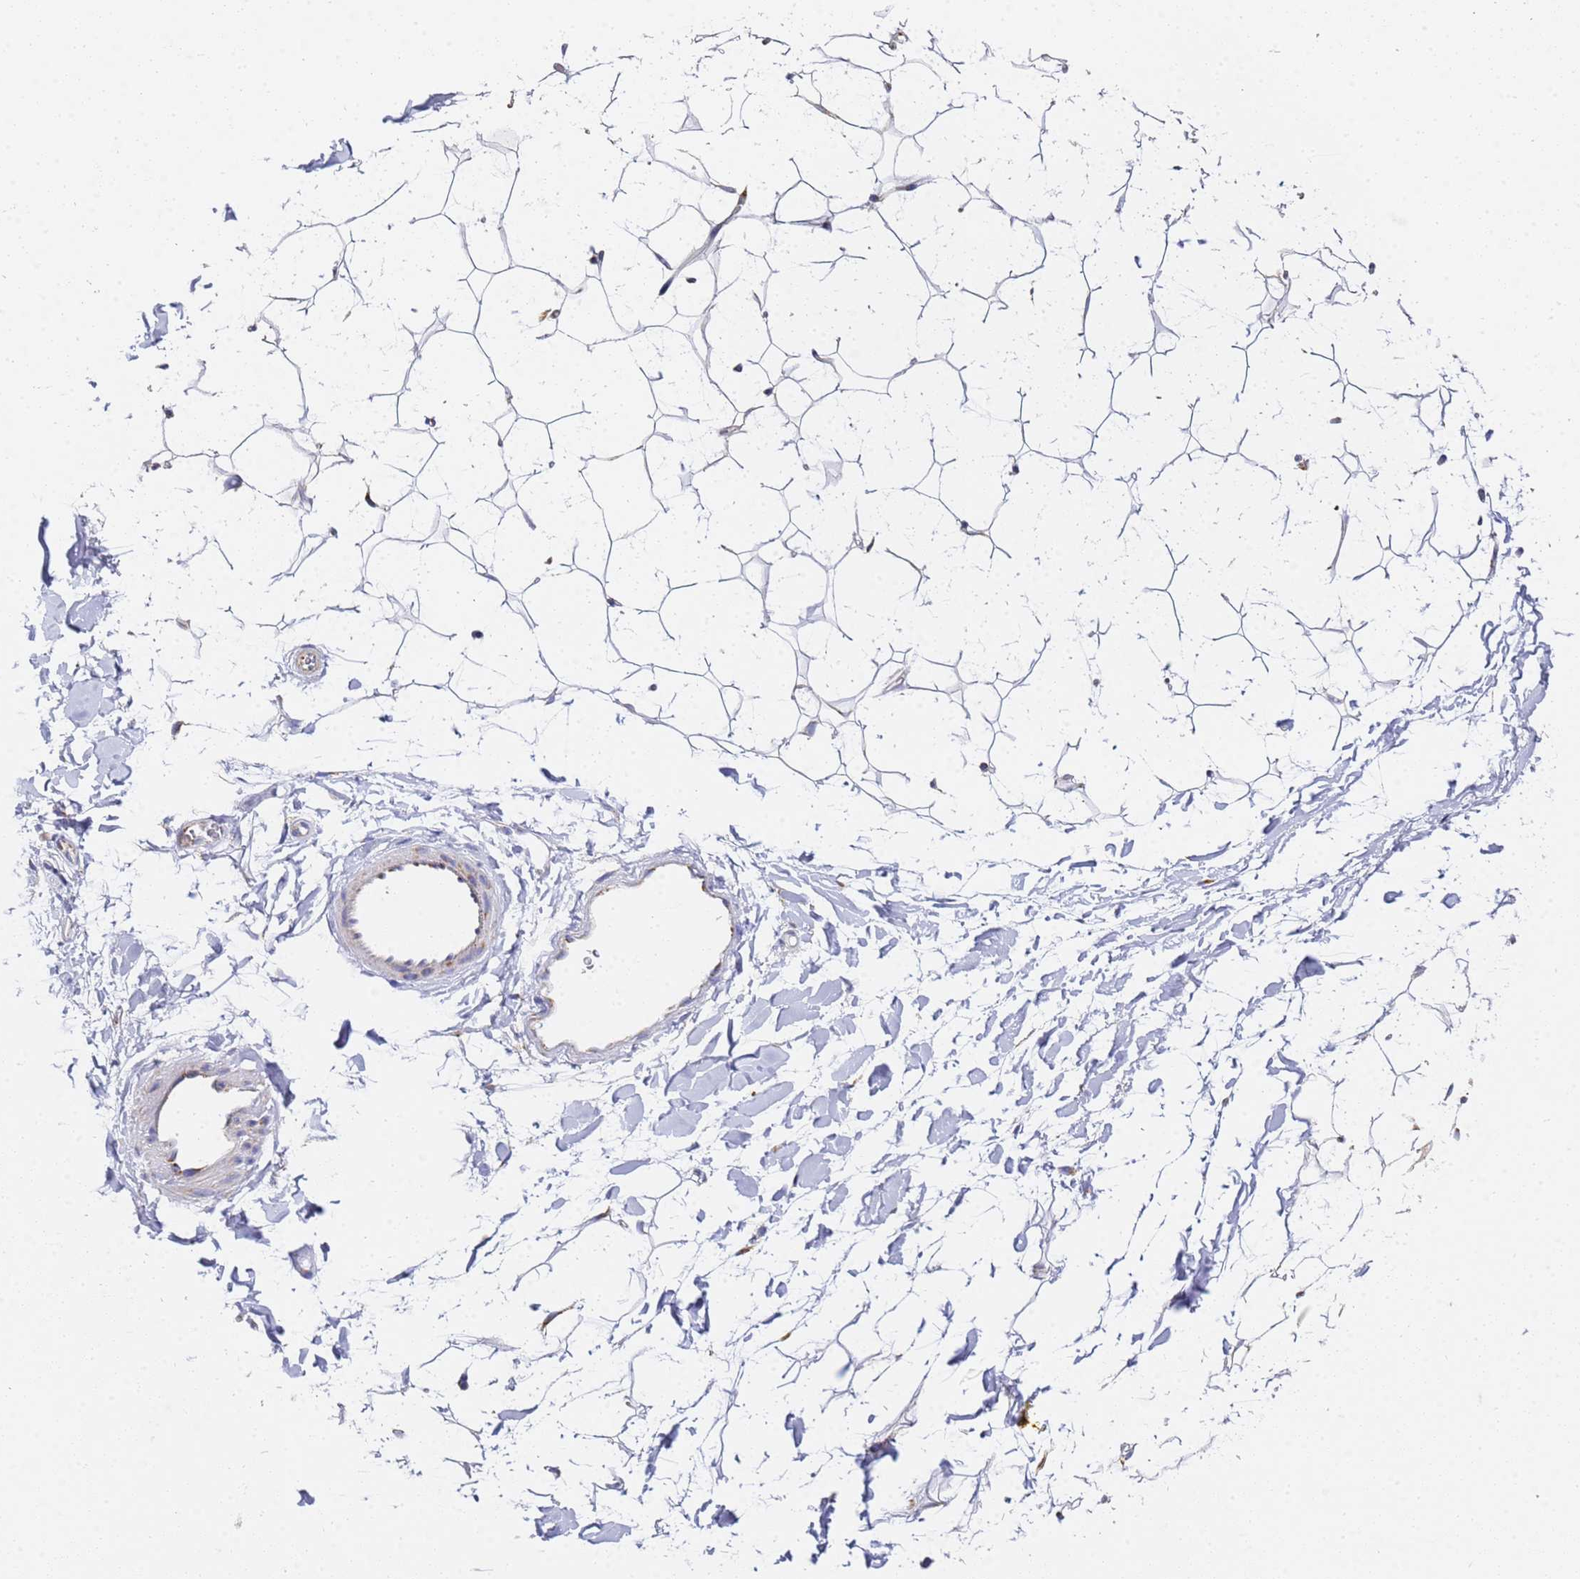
{"staining": {"intensity": "negative", "quantity": "none", "location": "none"}, "tissue": "adipose tissue", "cell_type": "Adipocytes", "image_type": "normal", "snomed": [{"axis": "morphology", "description": "Normal tissue, NOS"}, {"axis": "topography", "description": "Breast"}], "caption": "IHC of benign adipose tissue displays no staining in adipocytes. Nuclei are stained in blue.", "gene": "CNIH4", "patient": {"sex": "female", "age": 26}}